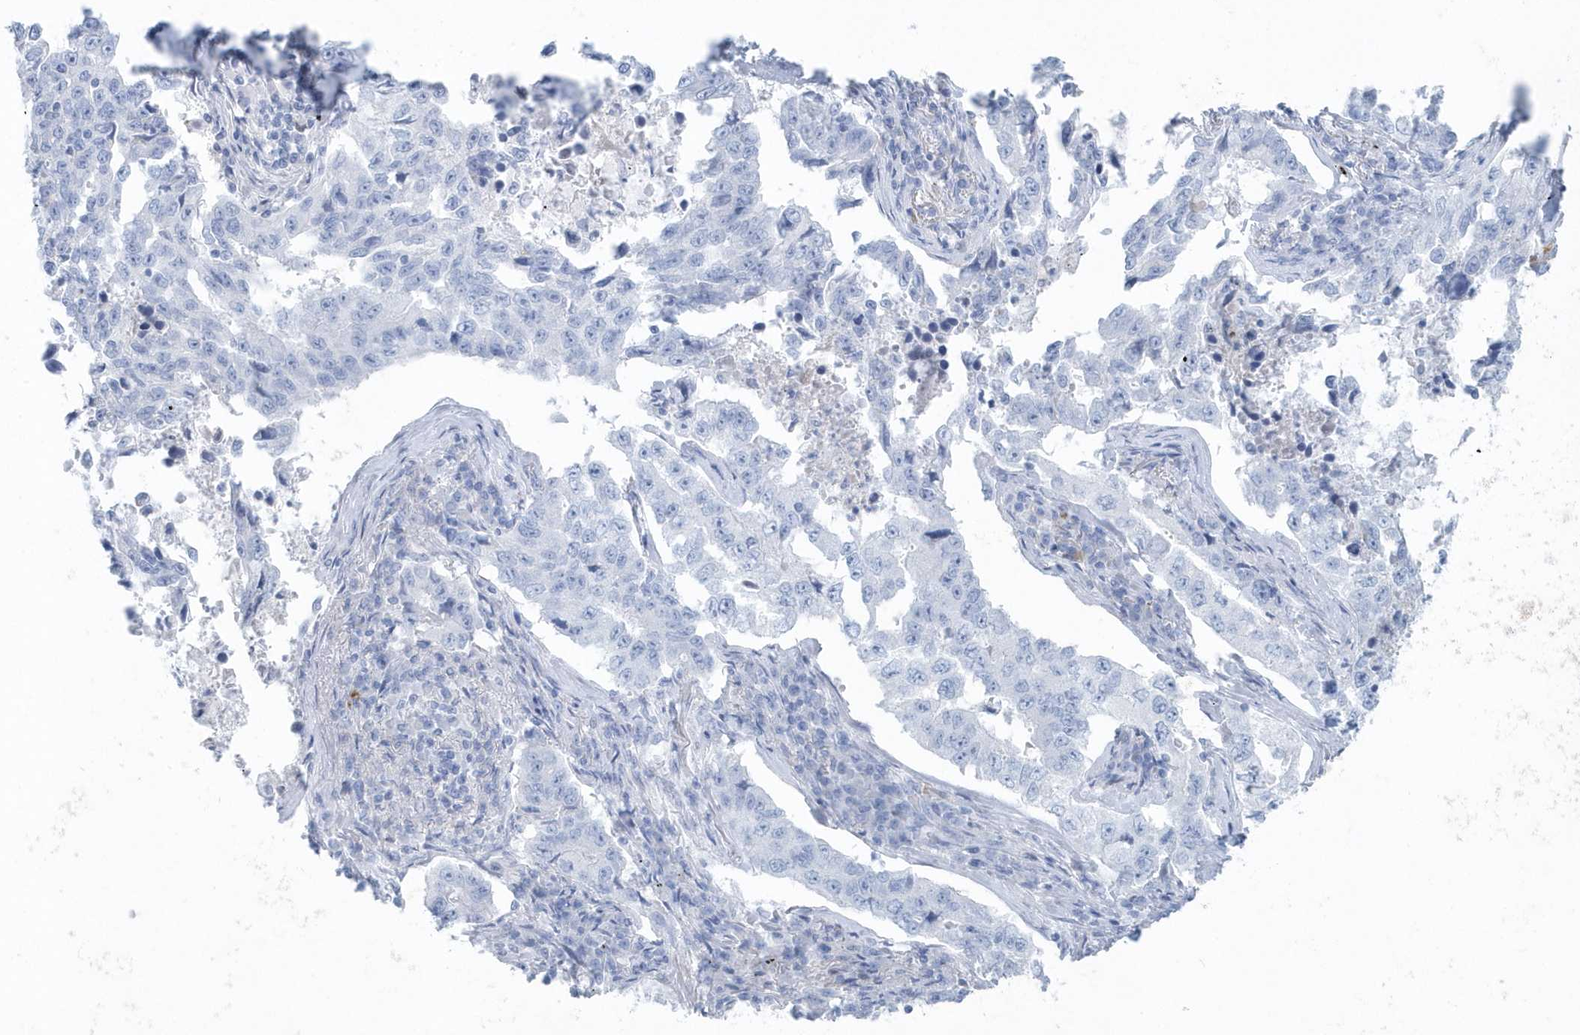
{"staining": {"intensity": "negative", "quantity": "none", "location": "none"}, "tissue": "lung cancer", "cell_type": "Tumor cells", "image_type": "cancer", "snomed": [{"axis": "morphology", "description": "Adenocarcinoma, NOS"}, {"axis": "topography", "description": "Lung"}], "caption": "This is a histopathology image of immunohistochemistry (IHC) staining of adenocarcinoma (lung), which shows no expression in tumor cells.", "gene": "FAM98A", "patient": {"sex": "female", "age": 51}}